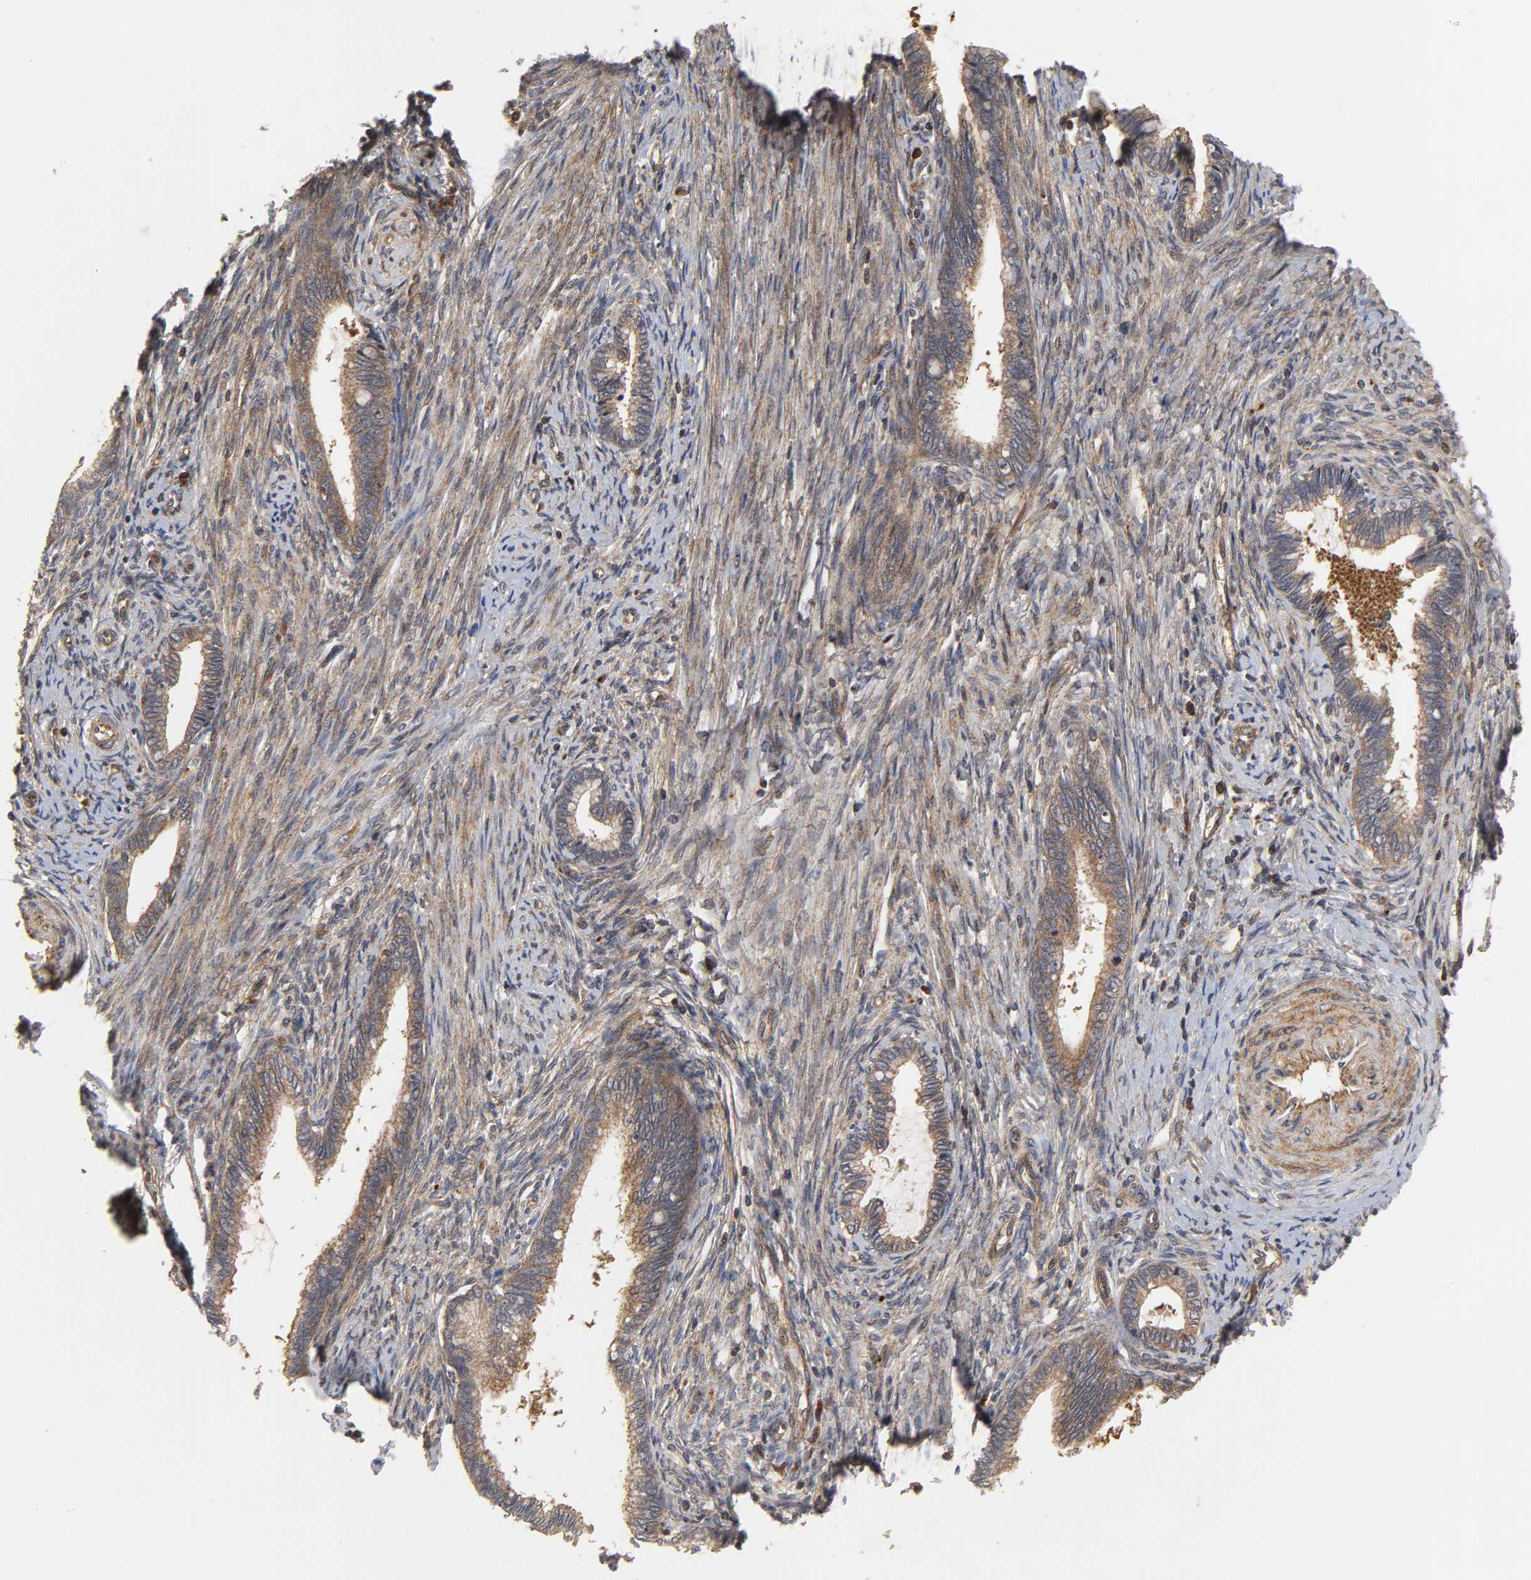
{"staining": {"intensity": "moderate", "quantity": ">75%", "location": "cytoplasmic/membranous"}, "tissue": "cervical cancer", "cell_type": "Tumor cells", "image_type": "cancer", "snomed": [{"axis": "morphology", "description": "Adenocarcinoma, NOS"}, {"axis": "topography", "description": "Cervix"}], "caption": "Protein expression analysis of human cervical cancer (adenocarcinoma) reveals moderate cytoplasmic/membranous staining in about >75% of tumor cells. The protein is shown in brown color, while the nuclei are stained blue.", "gene": "IKBKB", "patient": {"sex": "female", "age": 44}}